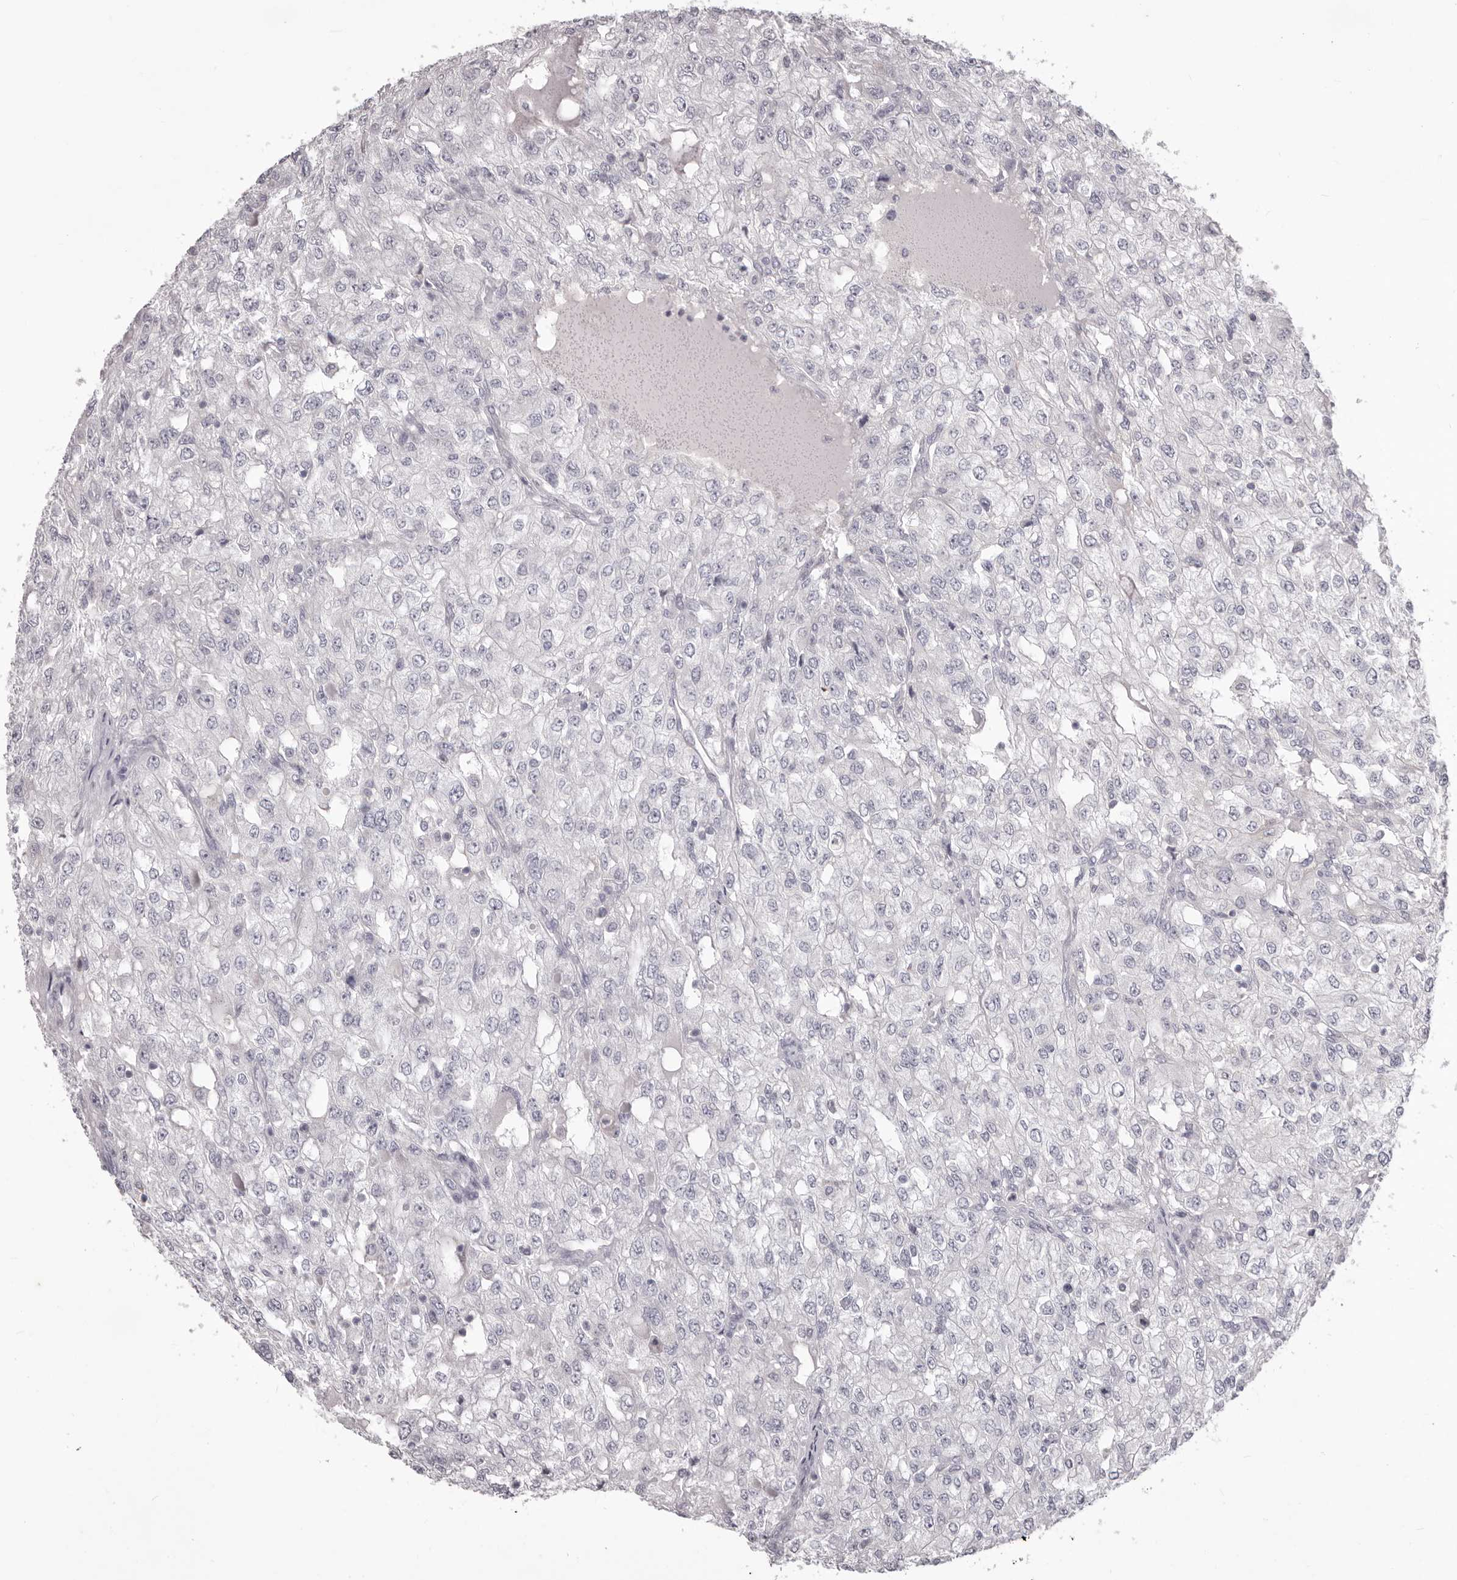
{"staining": {"intensity": "negative", "quantity": "none", "location": "none"}, "tissue": "renal cancer", "cell_type": "Tumor cells", "image_type": "cancer", "snomed": [{"axis": "morphology", "description": "Adenocarcinoma, NOS"}, {"axis": "topography", "description": "Kidney"}], "caption": "A micrograph of renal cancer stained for a protein displays no brown staining in tumor cells.", "gene": "PRMT2", "patient": {"sex": "female", "age": 54}}